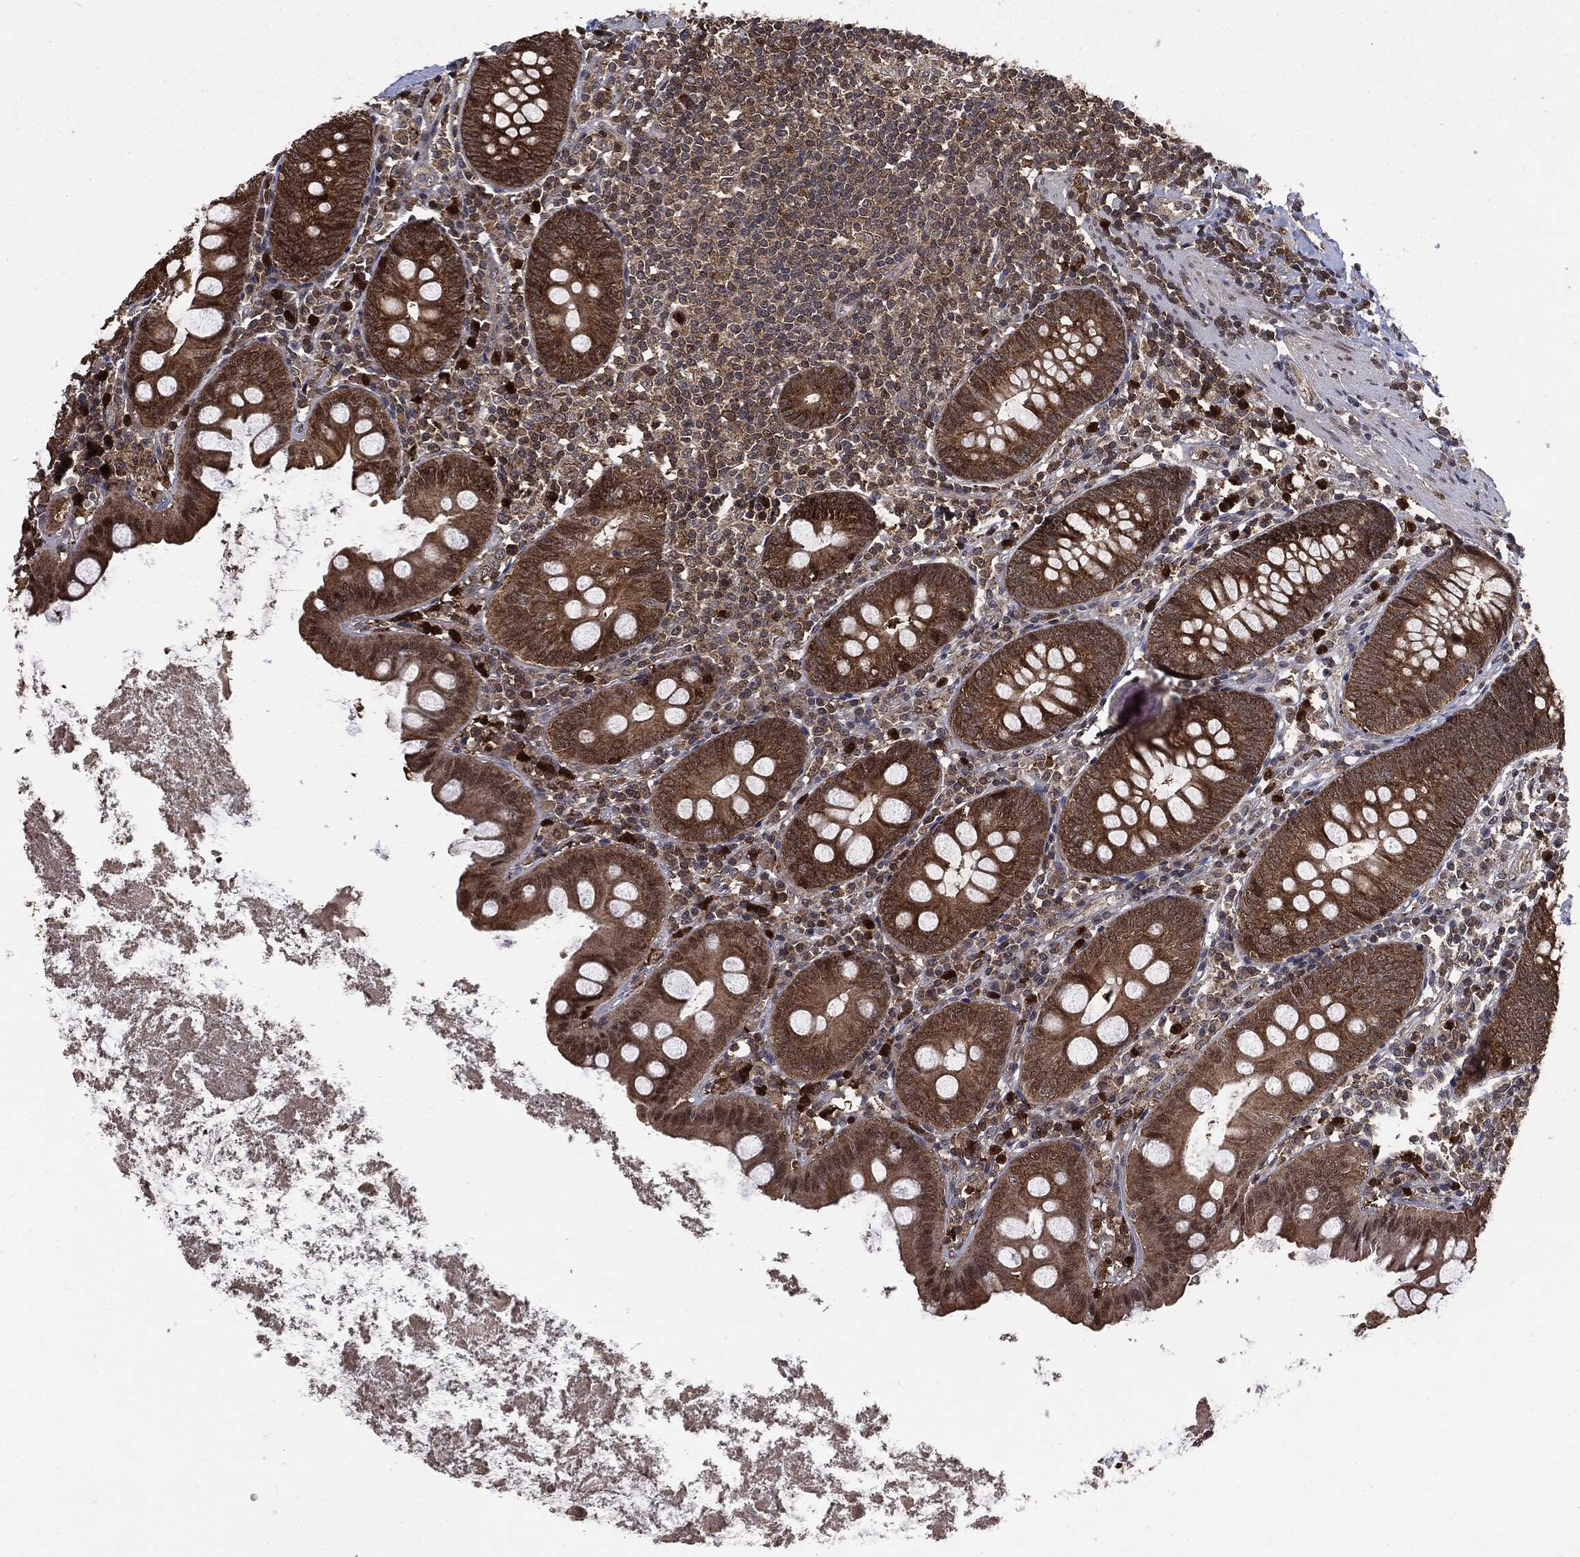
{"staining": {"intensity": "moderate", "quantity": ">75%", "location": "cytoplasmic/membranous"}, "tissue": "appendix", "cell_type": "Glandular cells", "image_type": "normal", "snomed": [{"axis": "morphology", "description": "Normal tissue, NOS"}, {"axis": "topography", "description": "Appendix"}], "caption": "Immunohistochemical staining of unremarkable human appendix demonstrates >75% levels of moderate cytoplasmic/membranous protein expression in about >75% of glandular cells. The staining was performed using DAB, with brown indicating positive protein expression. Nuclei are stained blue with hematoxylin.", "gene": "GPI", "patient": {"sex": "female", "age": 82}}